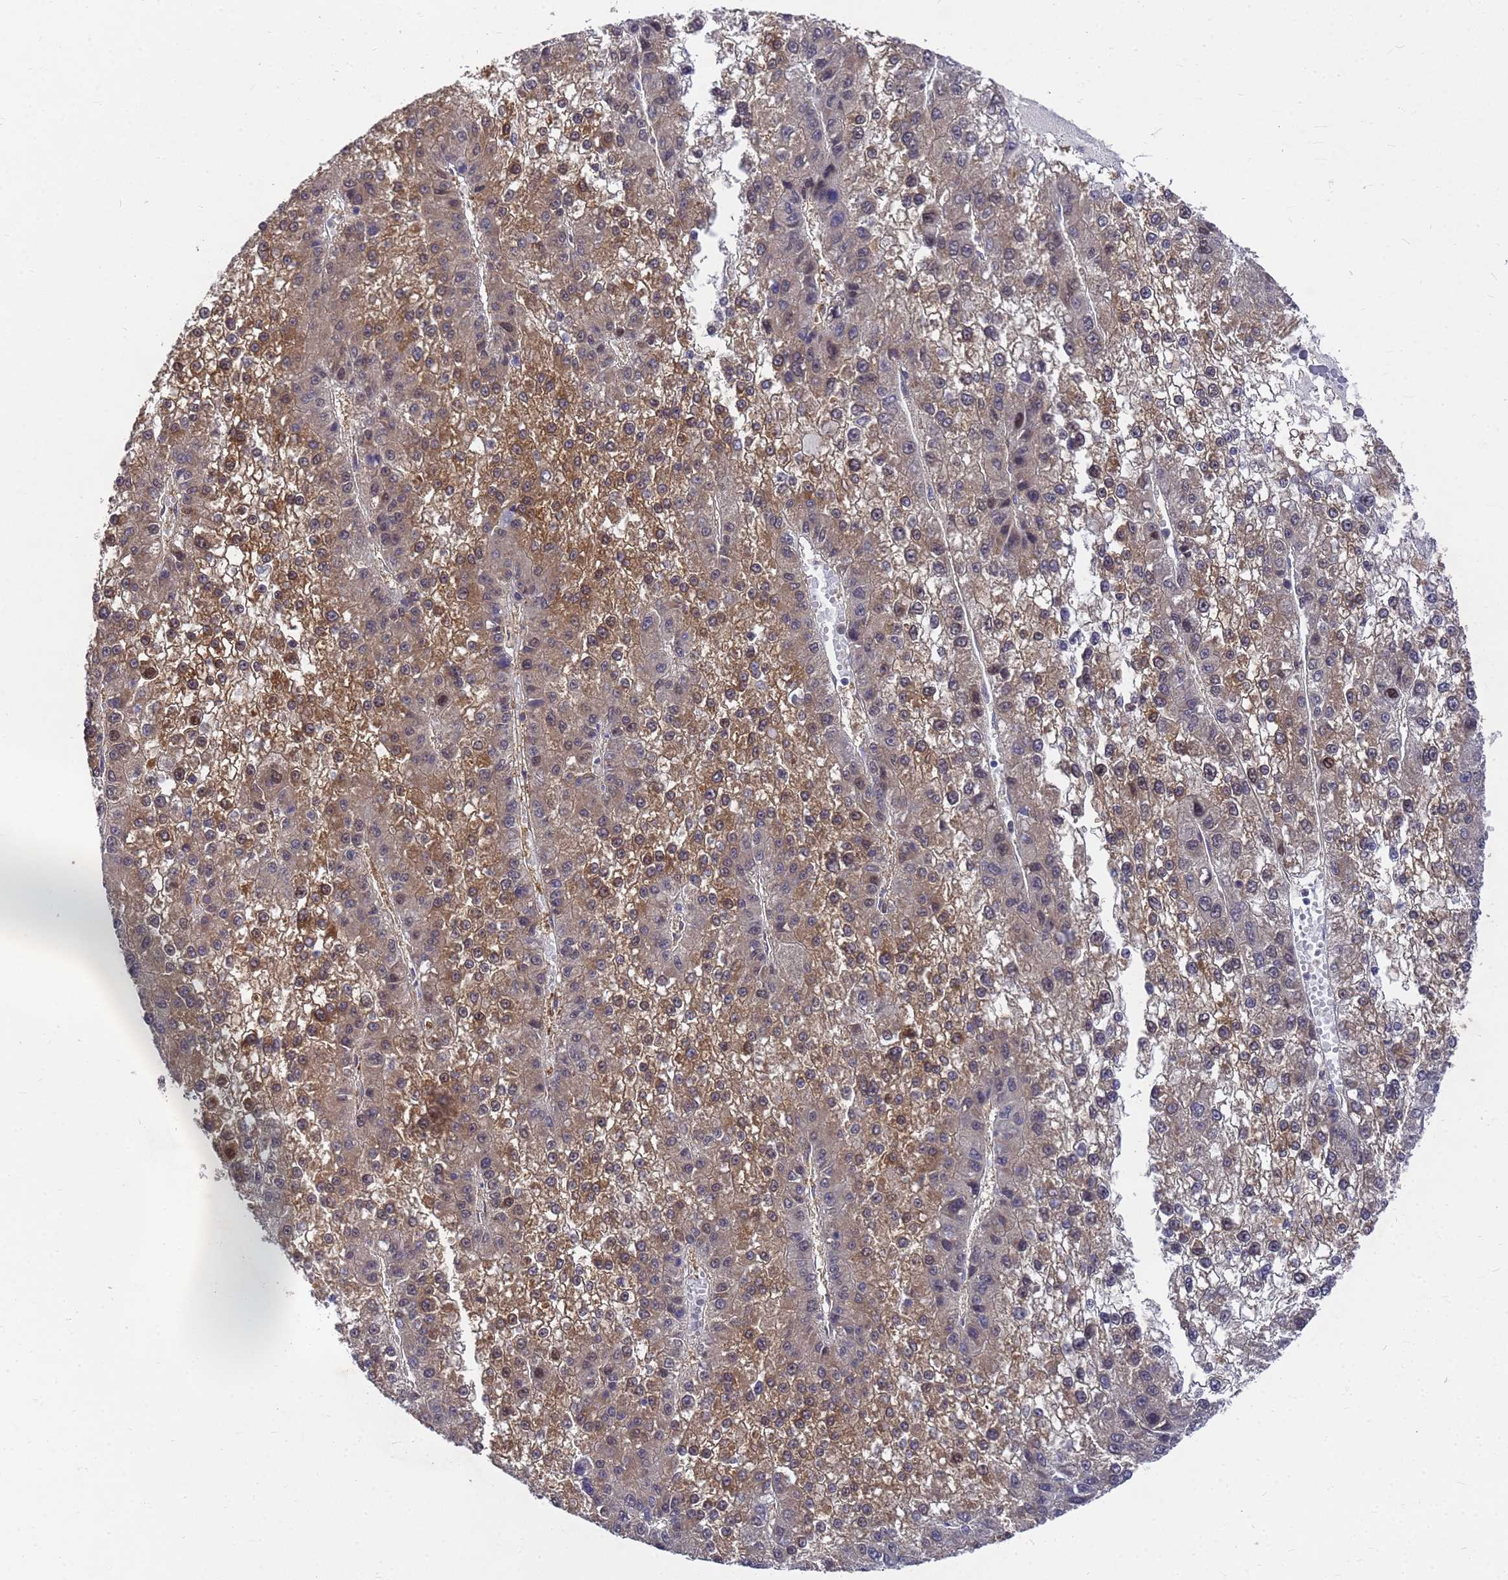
{"staining": {"intensity": "moderate", "quantity": "25%-75%", "location": "cytoplasmic/membranous"}, "tissue": "liver cancer", "cell_type": "Tumor cells", "image_type": "cancer", "snomed": [{"axis": "morphology", "description": "Carcinoma, Hepatocellular, NOS"}, {"axis": "topography", "description": "Liver"}], "caption": "A photomicrograph of human hepatocellular carcinoma (liver) stained for a protein displays moderate cytoplasmic/membranous brown staining in tumor cells. Nuclei are stained in blue.", "gene": "SLC35E2B", "patient": {"sex": "female", "age": 73}}